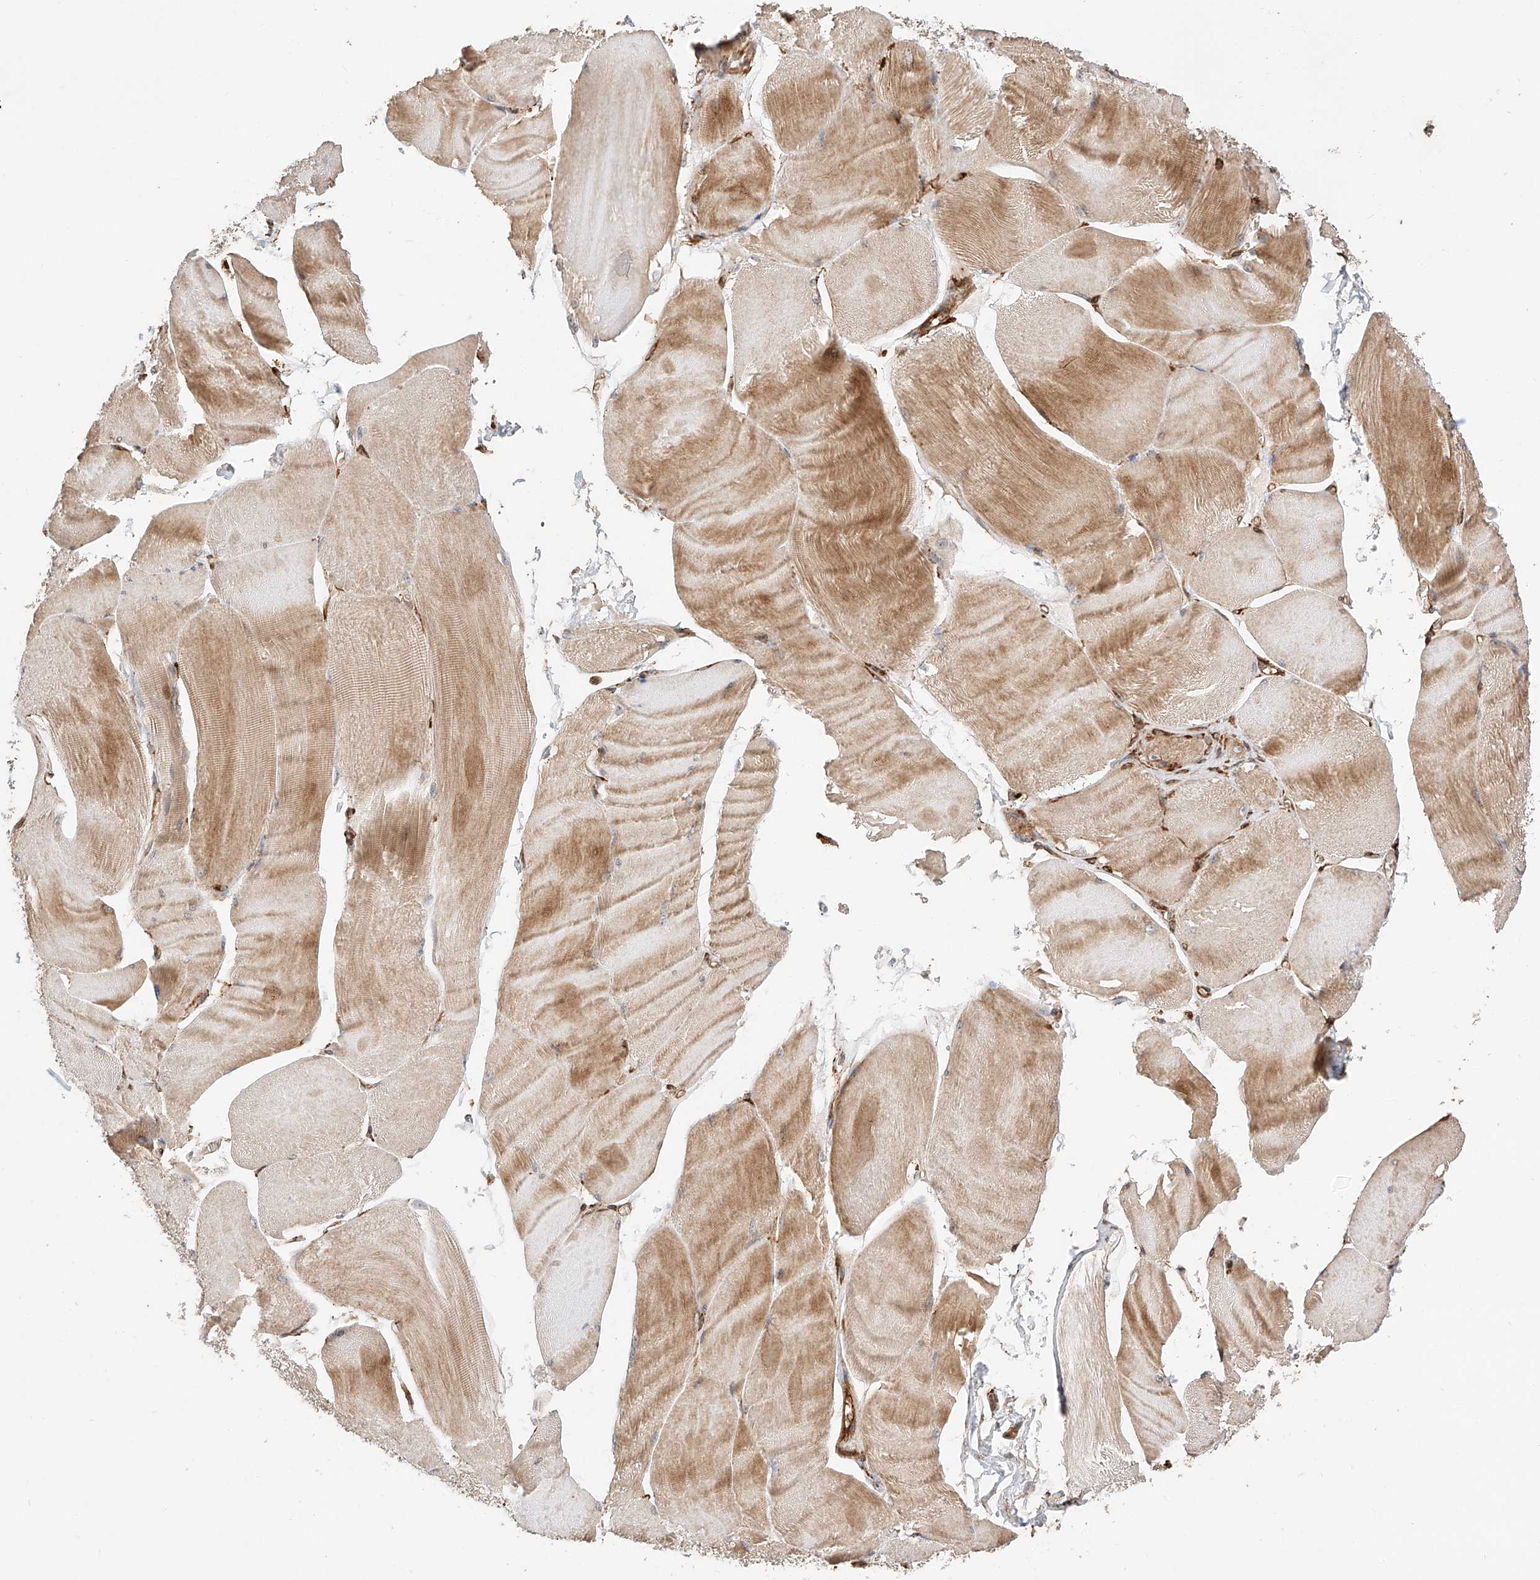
{"staining": {"intensity": "moderate", "quantity": ">75%", "location": "cytoplasmic/membranous"}, "tissue": "skeletal muscle", "cell_type": "Myocytes", "image_type": "normal", "snomed": [{"axis": "morphology", "description": "Normal tissue, NOS"}, {"axis": "morphology", "description": "Basal cell carcinoma"}, {"axis": "topography", "description": "Skeletal muscle"}], "caption": "Immunohistochemistry of normal human skeletal muscle reveals medium levels of moderate cytoplasmic/membranous positivity in about >75% of myocytes.", "gene": "ZNF84", "patient": {"sex": "female", "age": 64}}